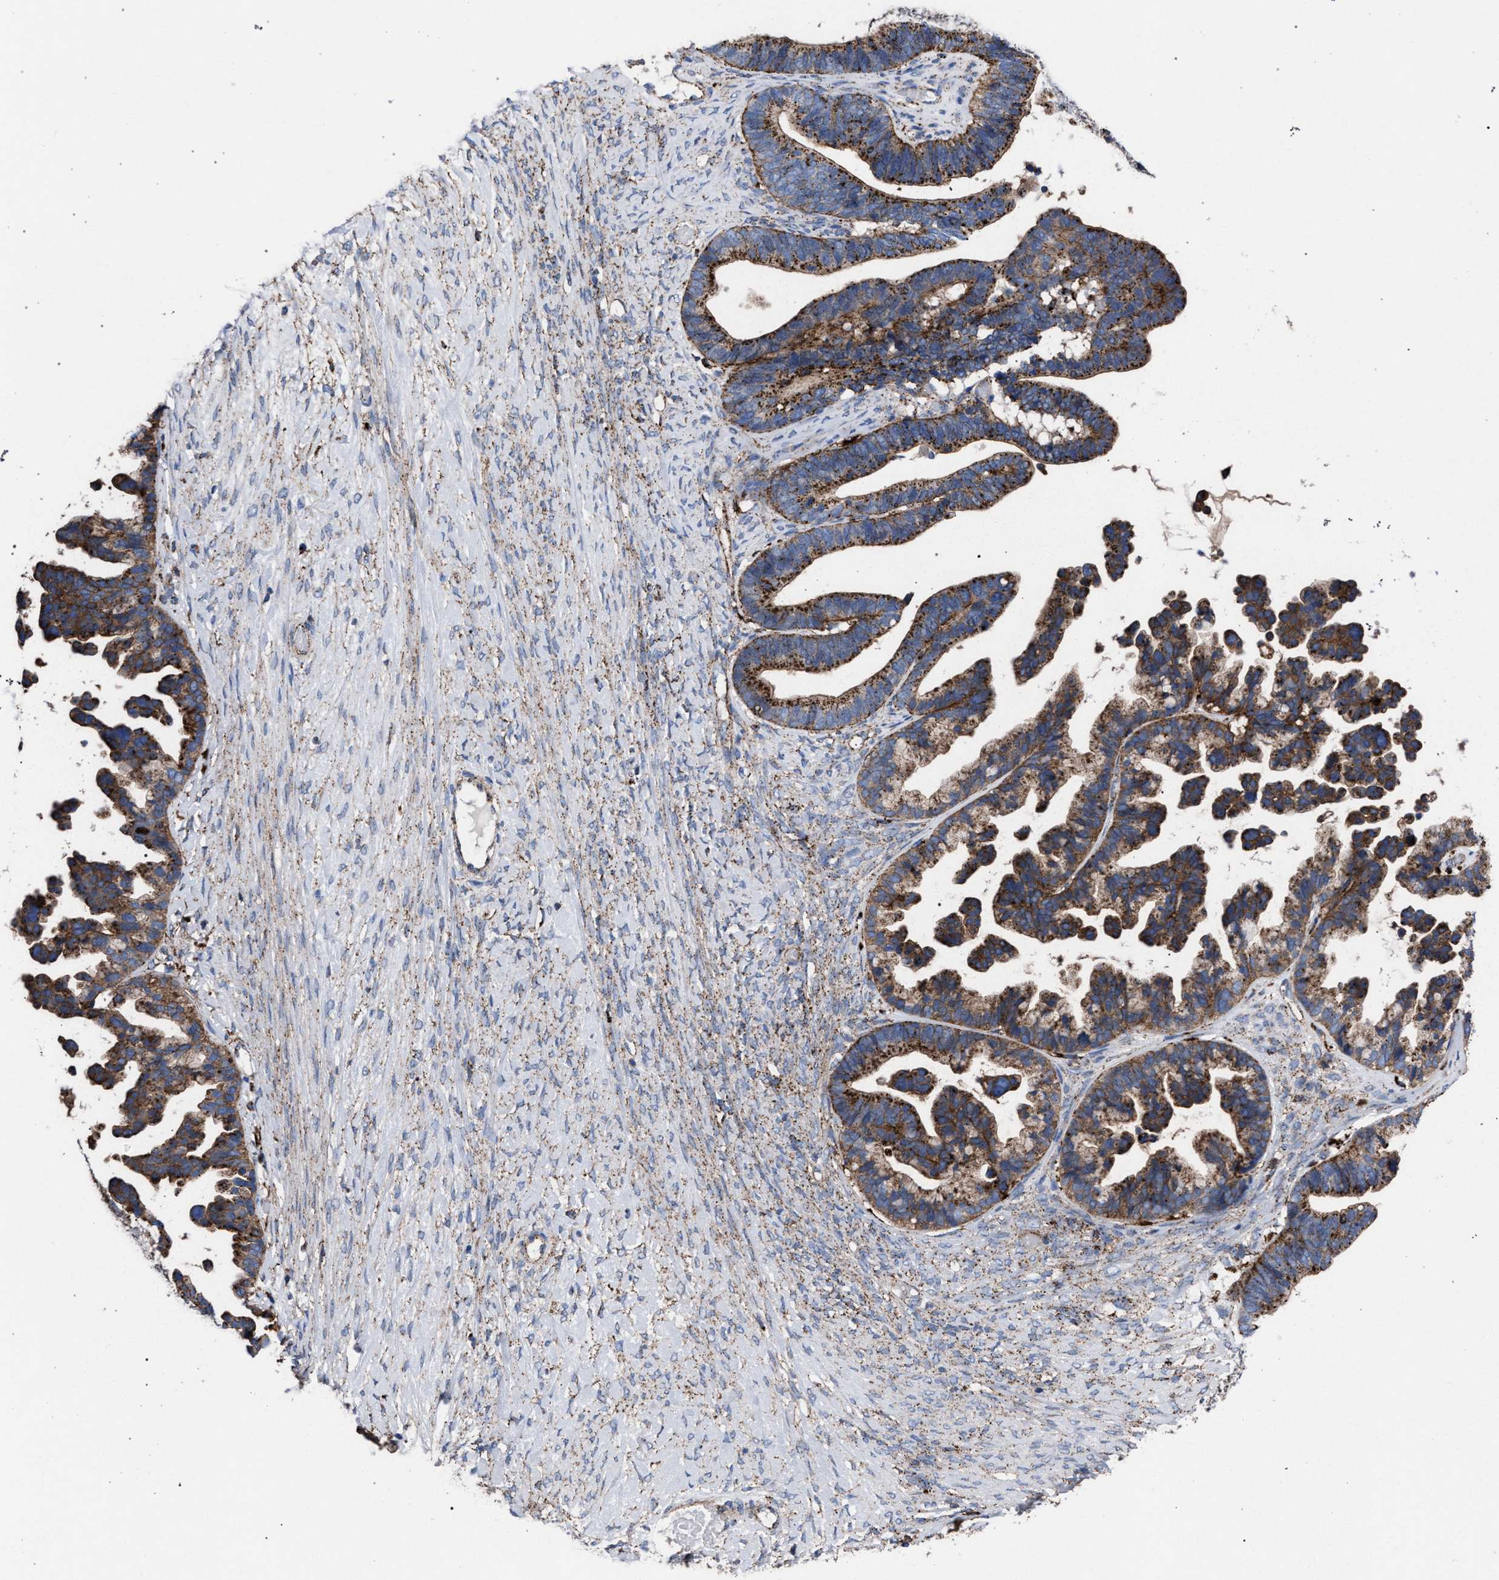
{"staining": {"intensity": "strong", "quantity": ">75%", "location": "cytoplasmic/membranous"}, "tissue": "ovarian cancer", "cell_type": "Tumor cells", "image_type": "cancer", "snomed": [{"axis": "morphology", "description": "Cystadenocarcinoma, serous, NOS"}, {"axis": "topography", "description": "Ovary"}], "caption": "Tumor cells show high levels of strong cytoplasmic/membranous staining in approximately >75% of cells in human ovarian serous cystadenocarcinoma.", "gene": "PPT1", "patient": {"sex": "female", "age": 56}}